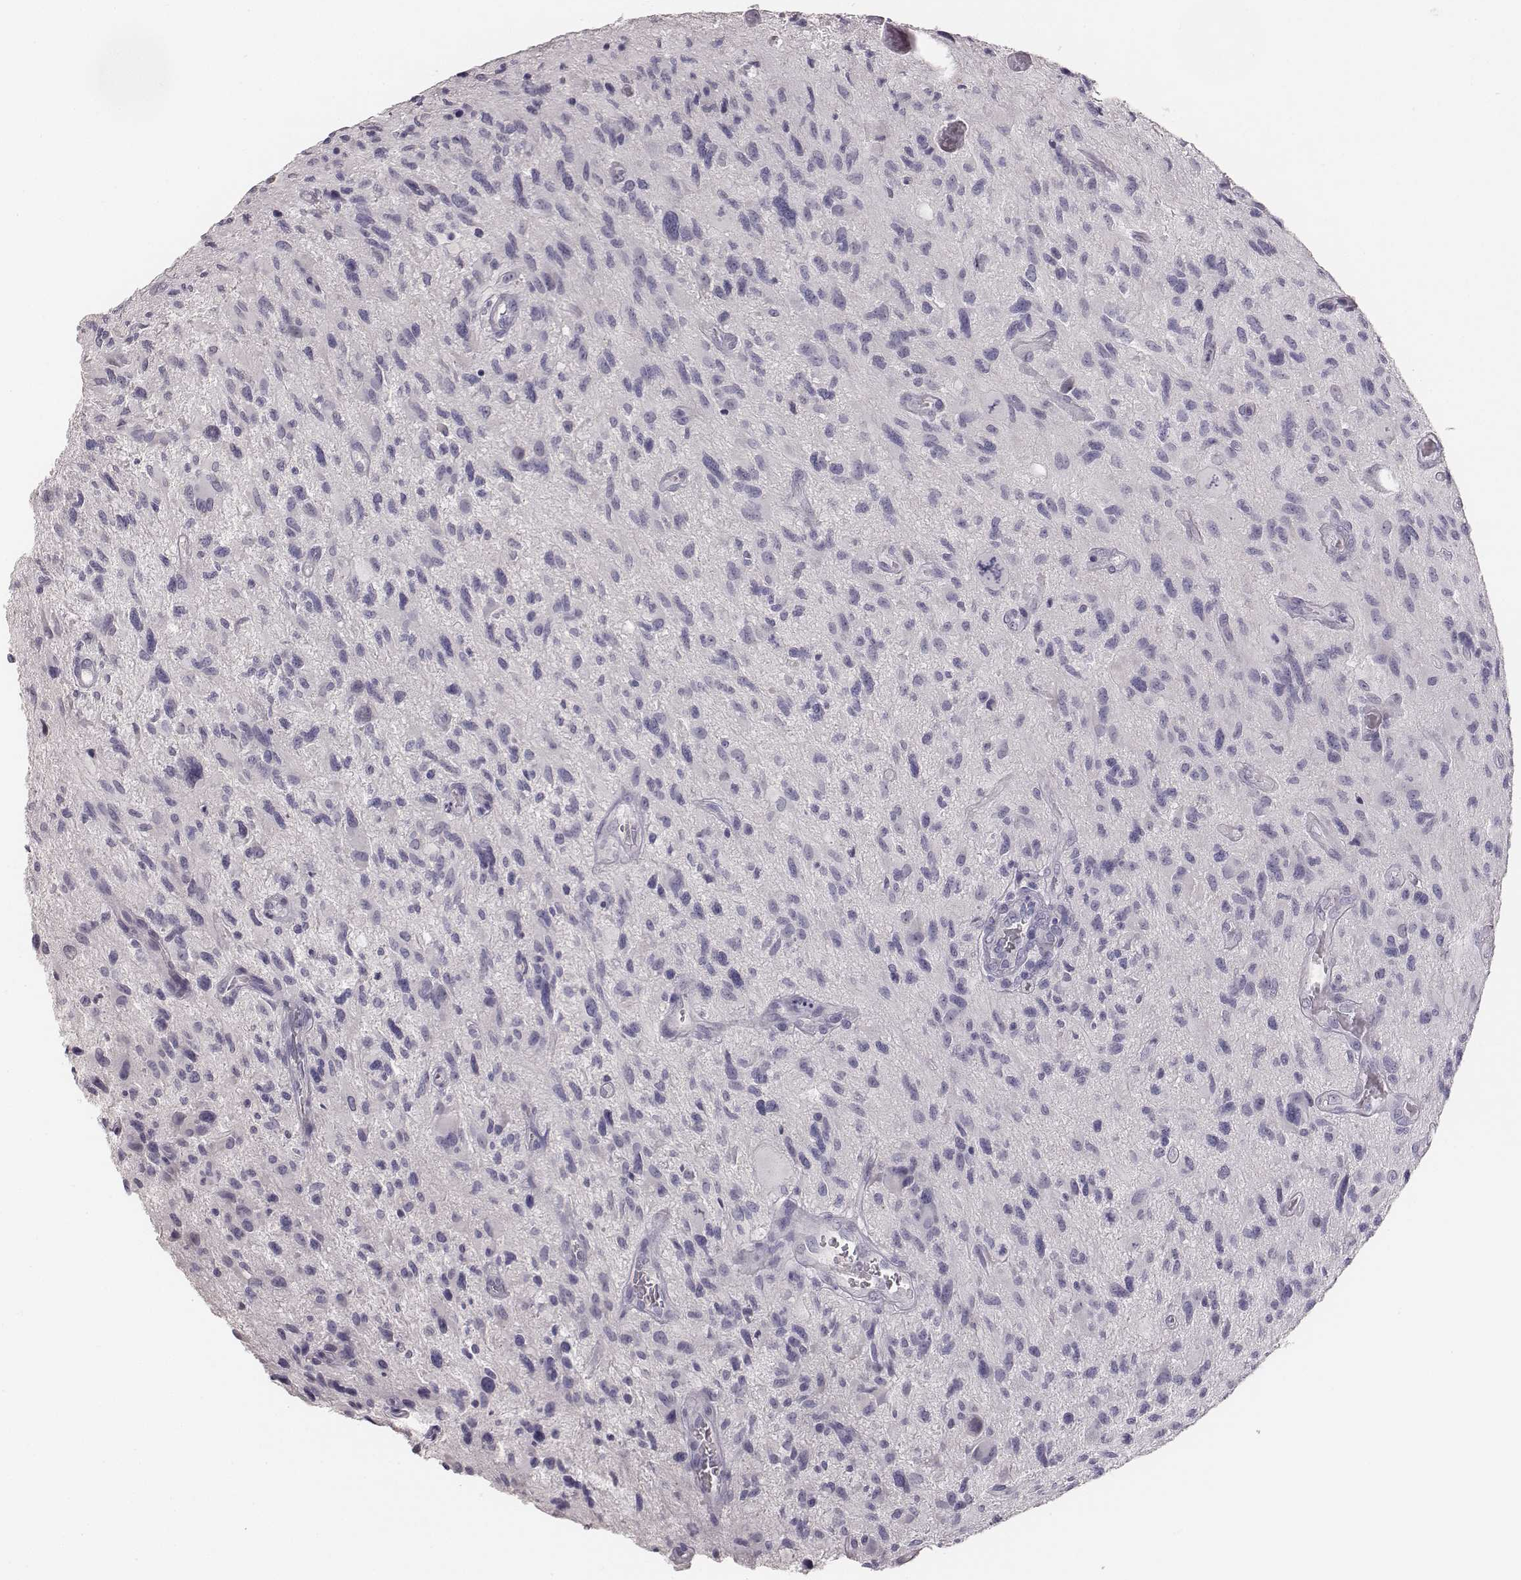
{"staining": {"intensity": "negative", "quantity": "none", "location": "none"}, "tissue": "glioma", "cell_type": "Tumor cells", "image_type": "cancer", "snomed": [{"axis": "morphology", "description": "Glioma, malignant, NOS"}, {"axis": "morphology", "description": "Glioma, malignant, High grade"}, {"axis": "topography", "description": "Brain"}], "caption": "Tumor cells show no significant staining in glioma (malignant).", "gene": "MYH6", "patient": {"sex": "female", "age": 71}}